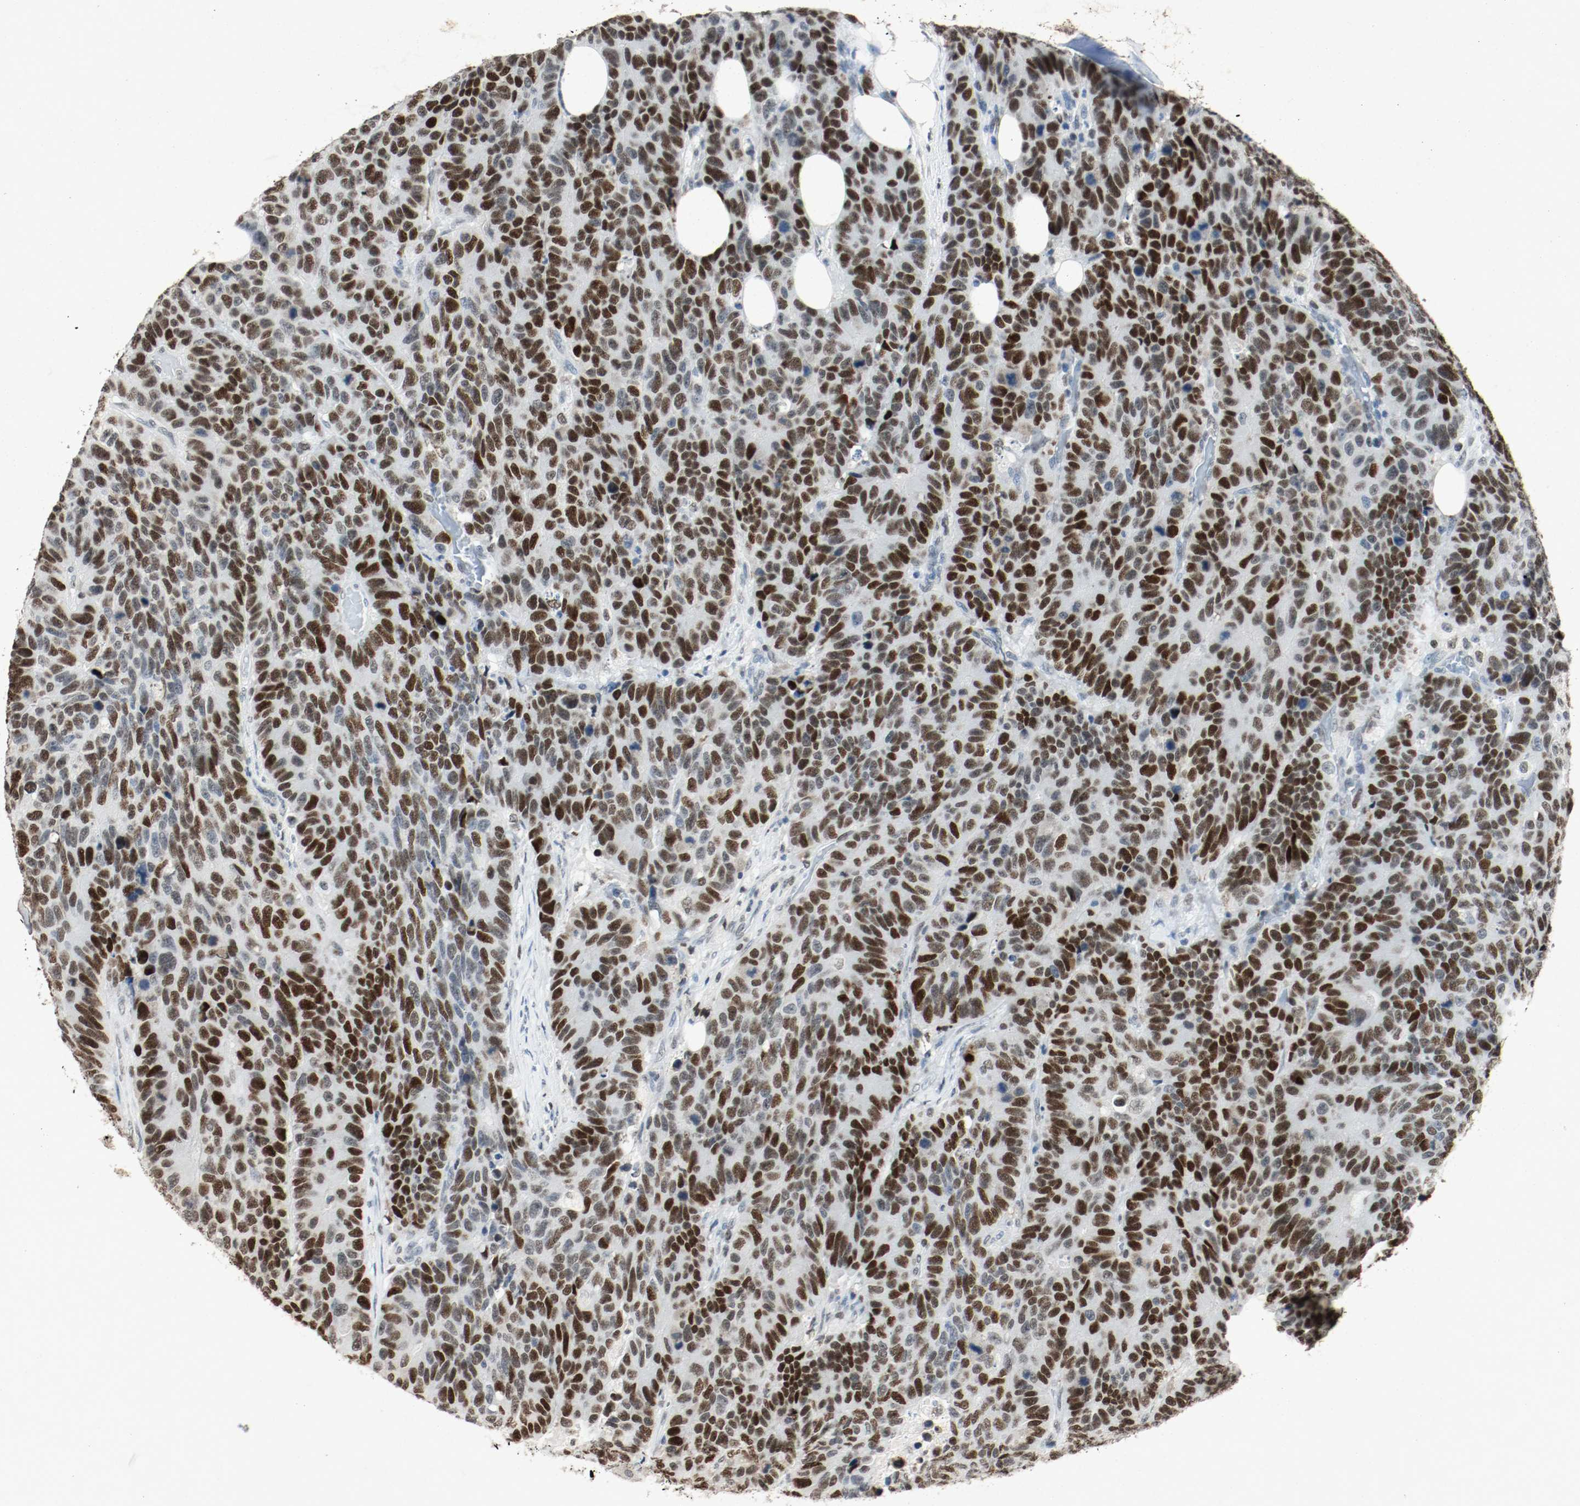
{"staining": {"intensity": "strong", "quantity": ">75%", "location": "nuclear"}, "tissue": "colorectal cancer", "cell_type": "Tumor cells", "image_type": "cancer", "snomed": [{"axis": "morphology", "description": "Adenocarcinoma, NOS"}, {"axis": "topography", "description": "Colon"}], "caption": "Immunohistochemical staining of colorectal cancer demonstrates high levels of strong nuclear staining in about >75% of tumor cells. The staining was performed using DAB (3,3'-diaminobenzidine), with brown indicating positive protein expression. Nuclei are stained blue with hematoxylin.", "gene": "DNMT1", "patient": {"sex": "female", "age": 86}}